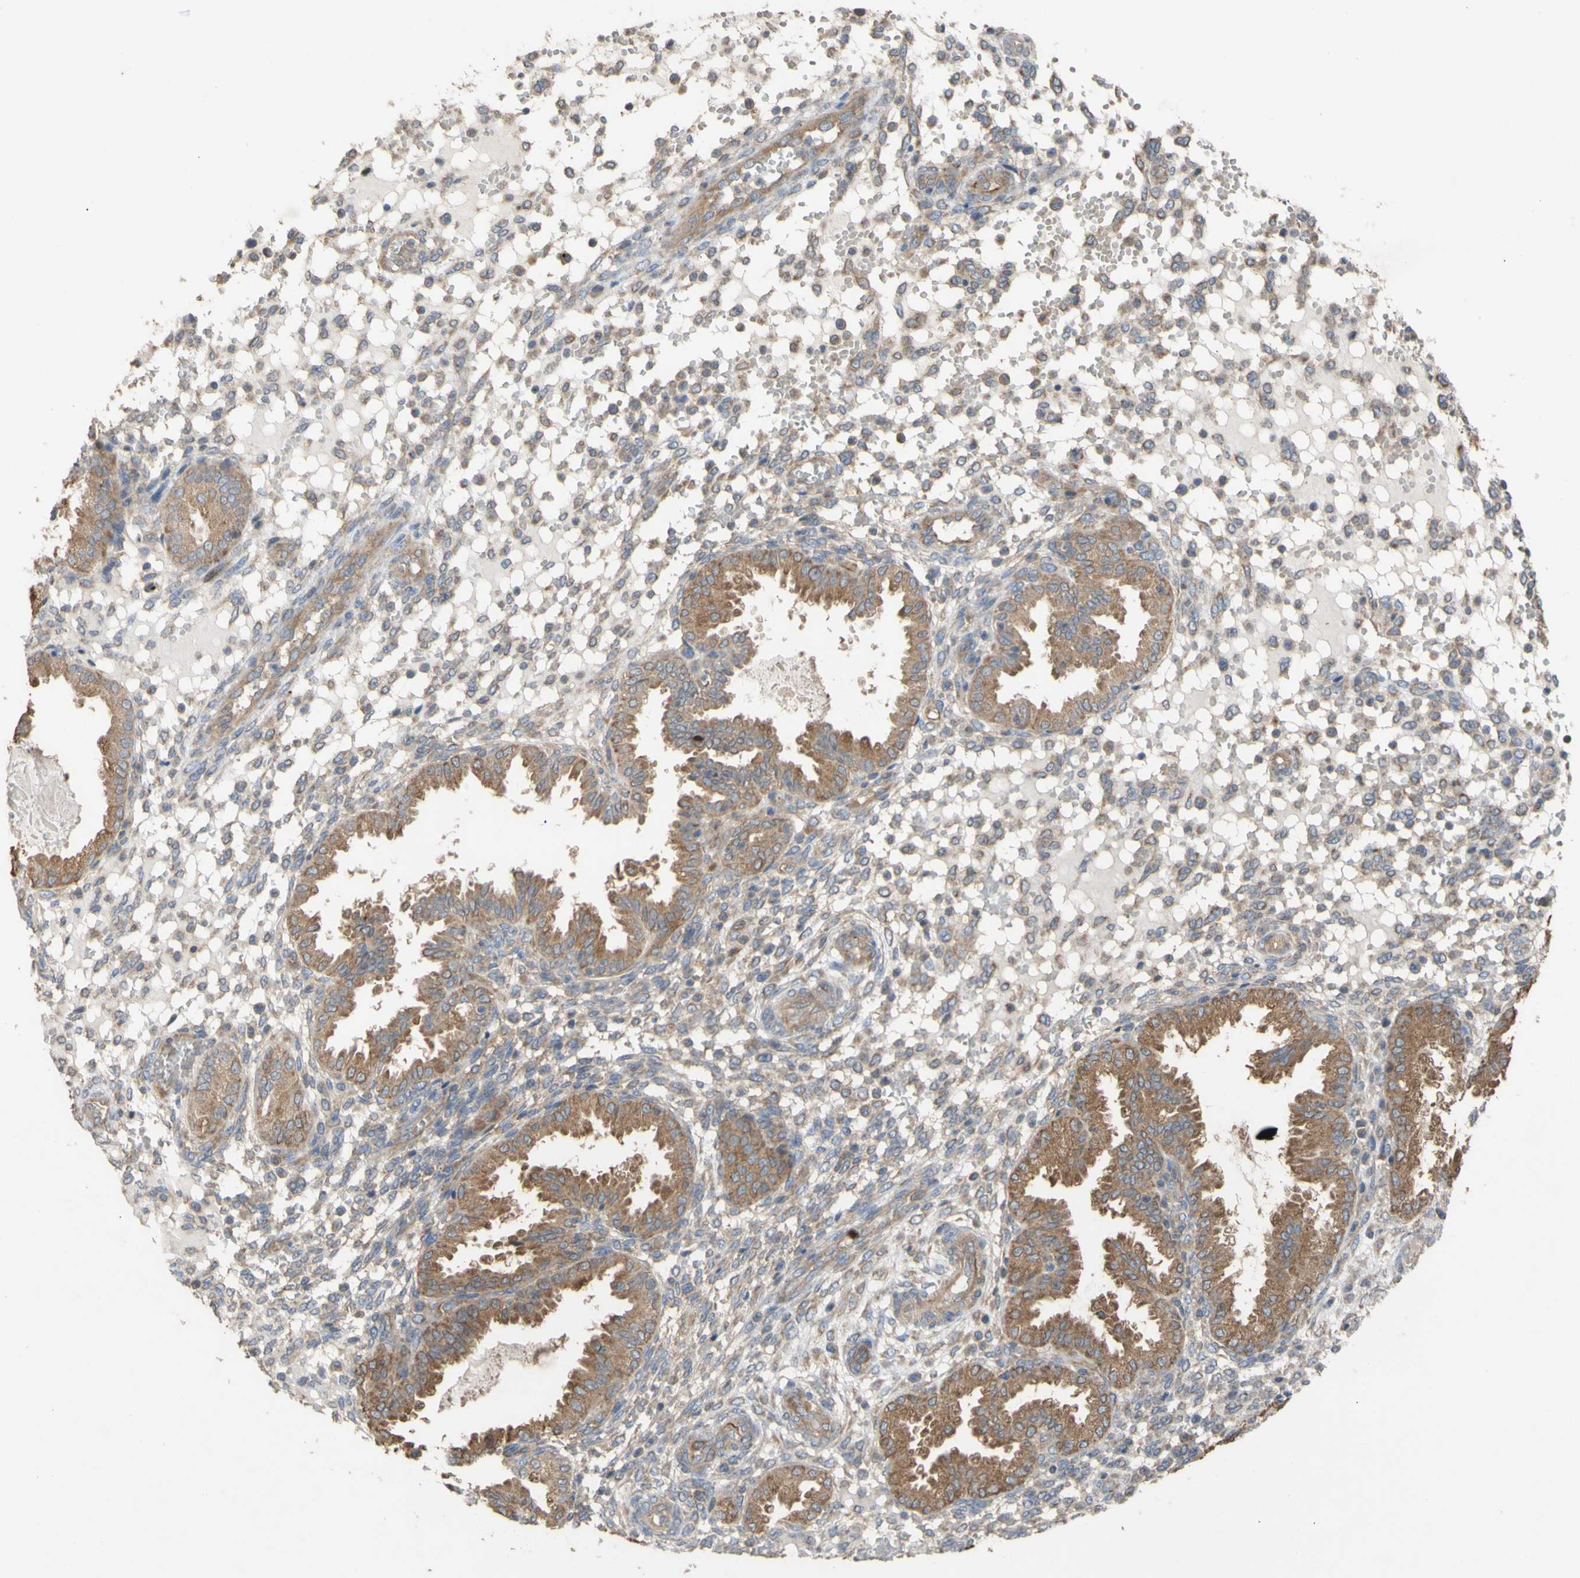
{"staining": {"intensity": "weak", "quantity": "25%-75%", "location": "cytoplasmic/membranous"}, "tissue": "endometrium", "cell_type": "Cells in endometrial stroma", "image_type": "normal", "snomed": [{"axis": "morphology", "description": "Normal tissue, NOS"}, {"axis": "topography", "description": "Endometrium"}], "caption": "A micrograph of endometrium stained for a protein shows weak cytoplasmic/membranous brown staining in cells in endometrial stroma.", "gene": "EIF2S3", "patient": {"sex": "female", "age": 33}}